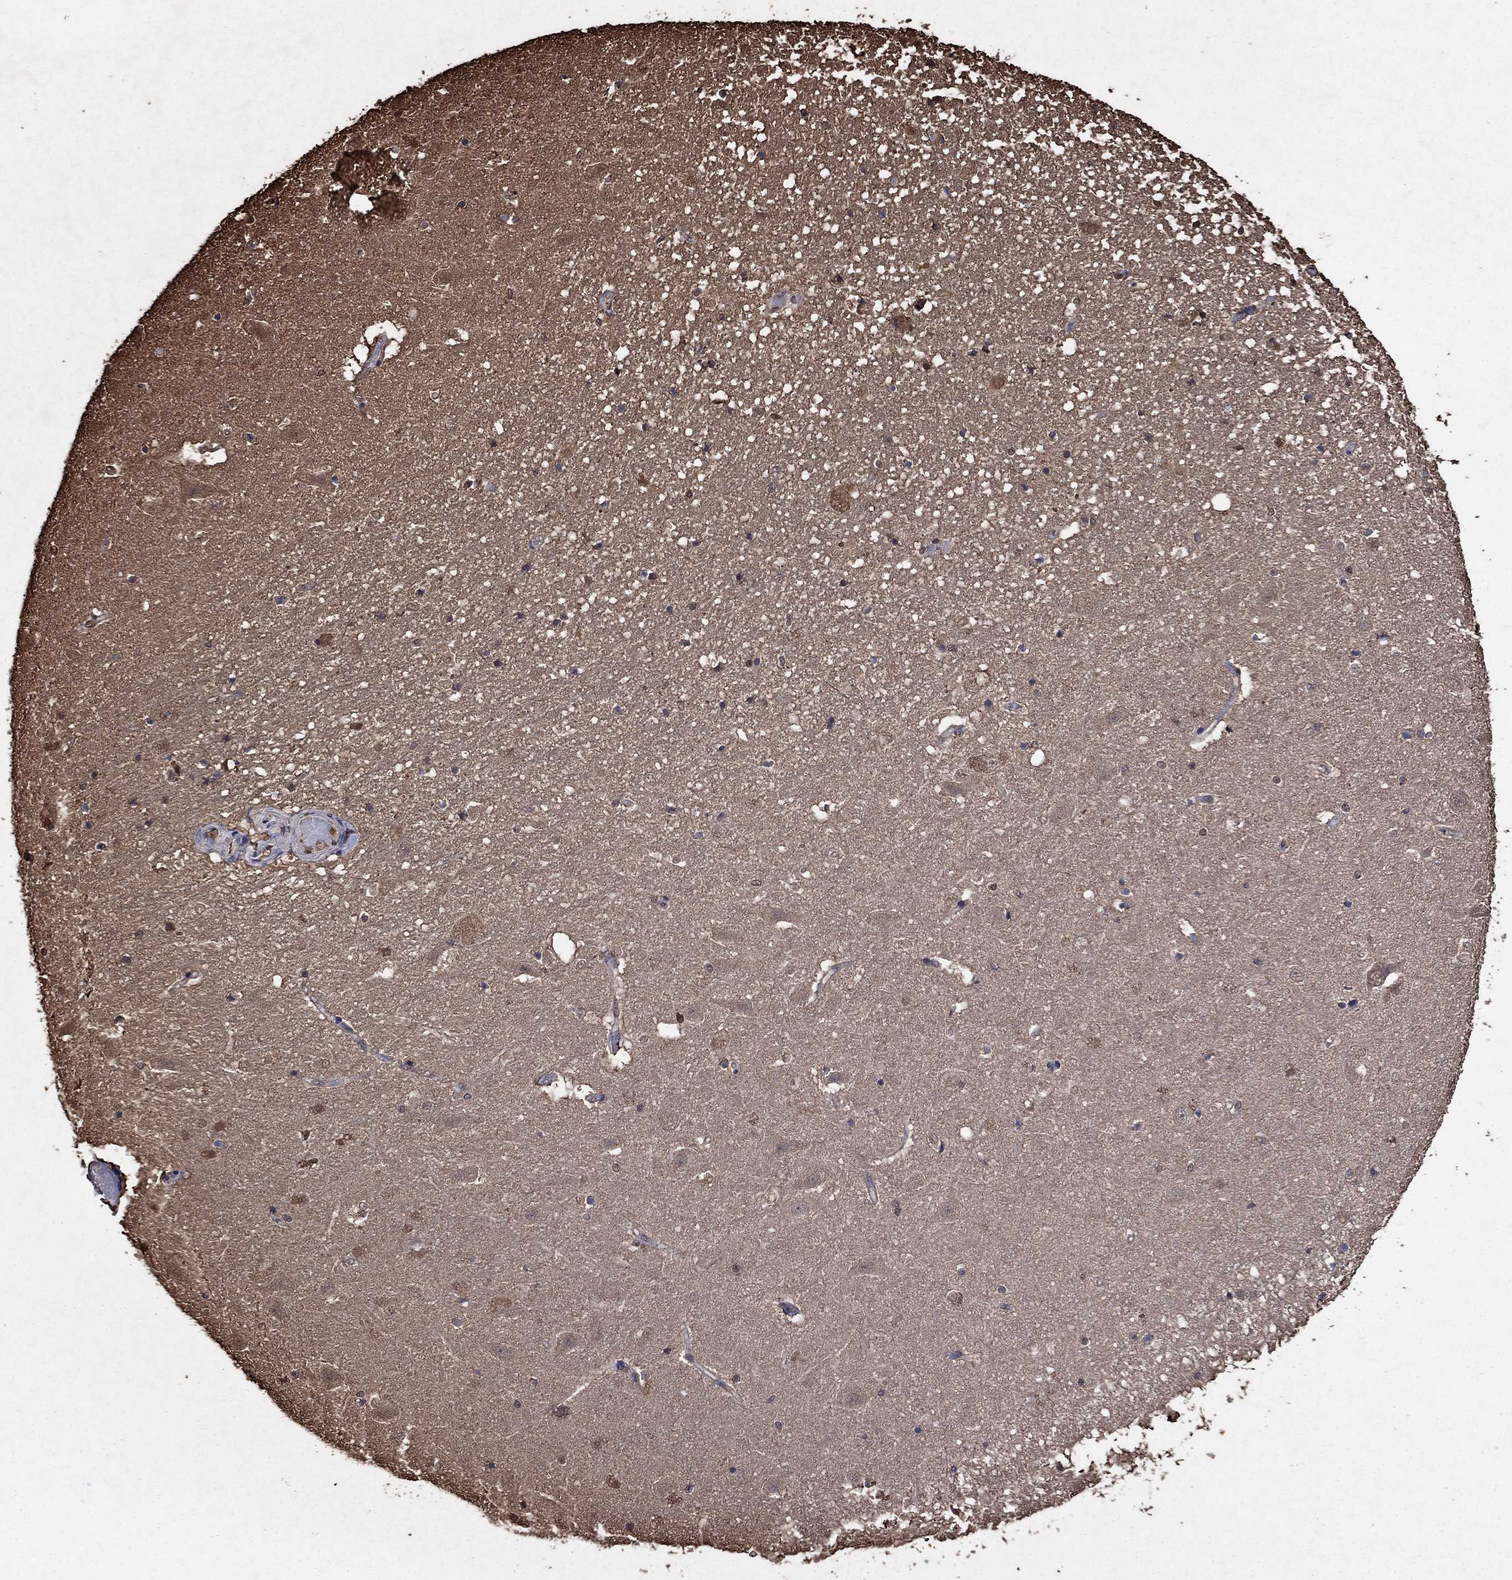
{"staining": {"intensity": "moderate", "quantity": "<25%", "location": "cytoplasmic/membranous,nuclear"}, "tissue": "hippocampus", "cell_type": "Glial cells", "image_type": "normal", "snomed": [{"axis": "morphology", "description": "Normal tissue, NOS"}, {"axis": "topography", "description": "Hippocampus"}], "caption": "Immunohistochemical staining of unremarkable hippocampus demonstrates low levels of moderate cytoplasmic/membranous,nuclear expression in about <25% of glial cells.", "gene": "GAPDH", "patient": {"sex": "male", "age": 49}}